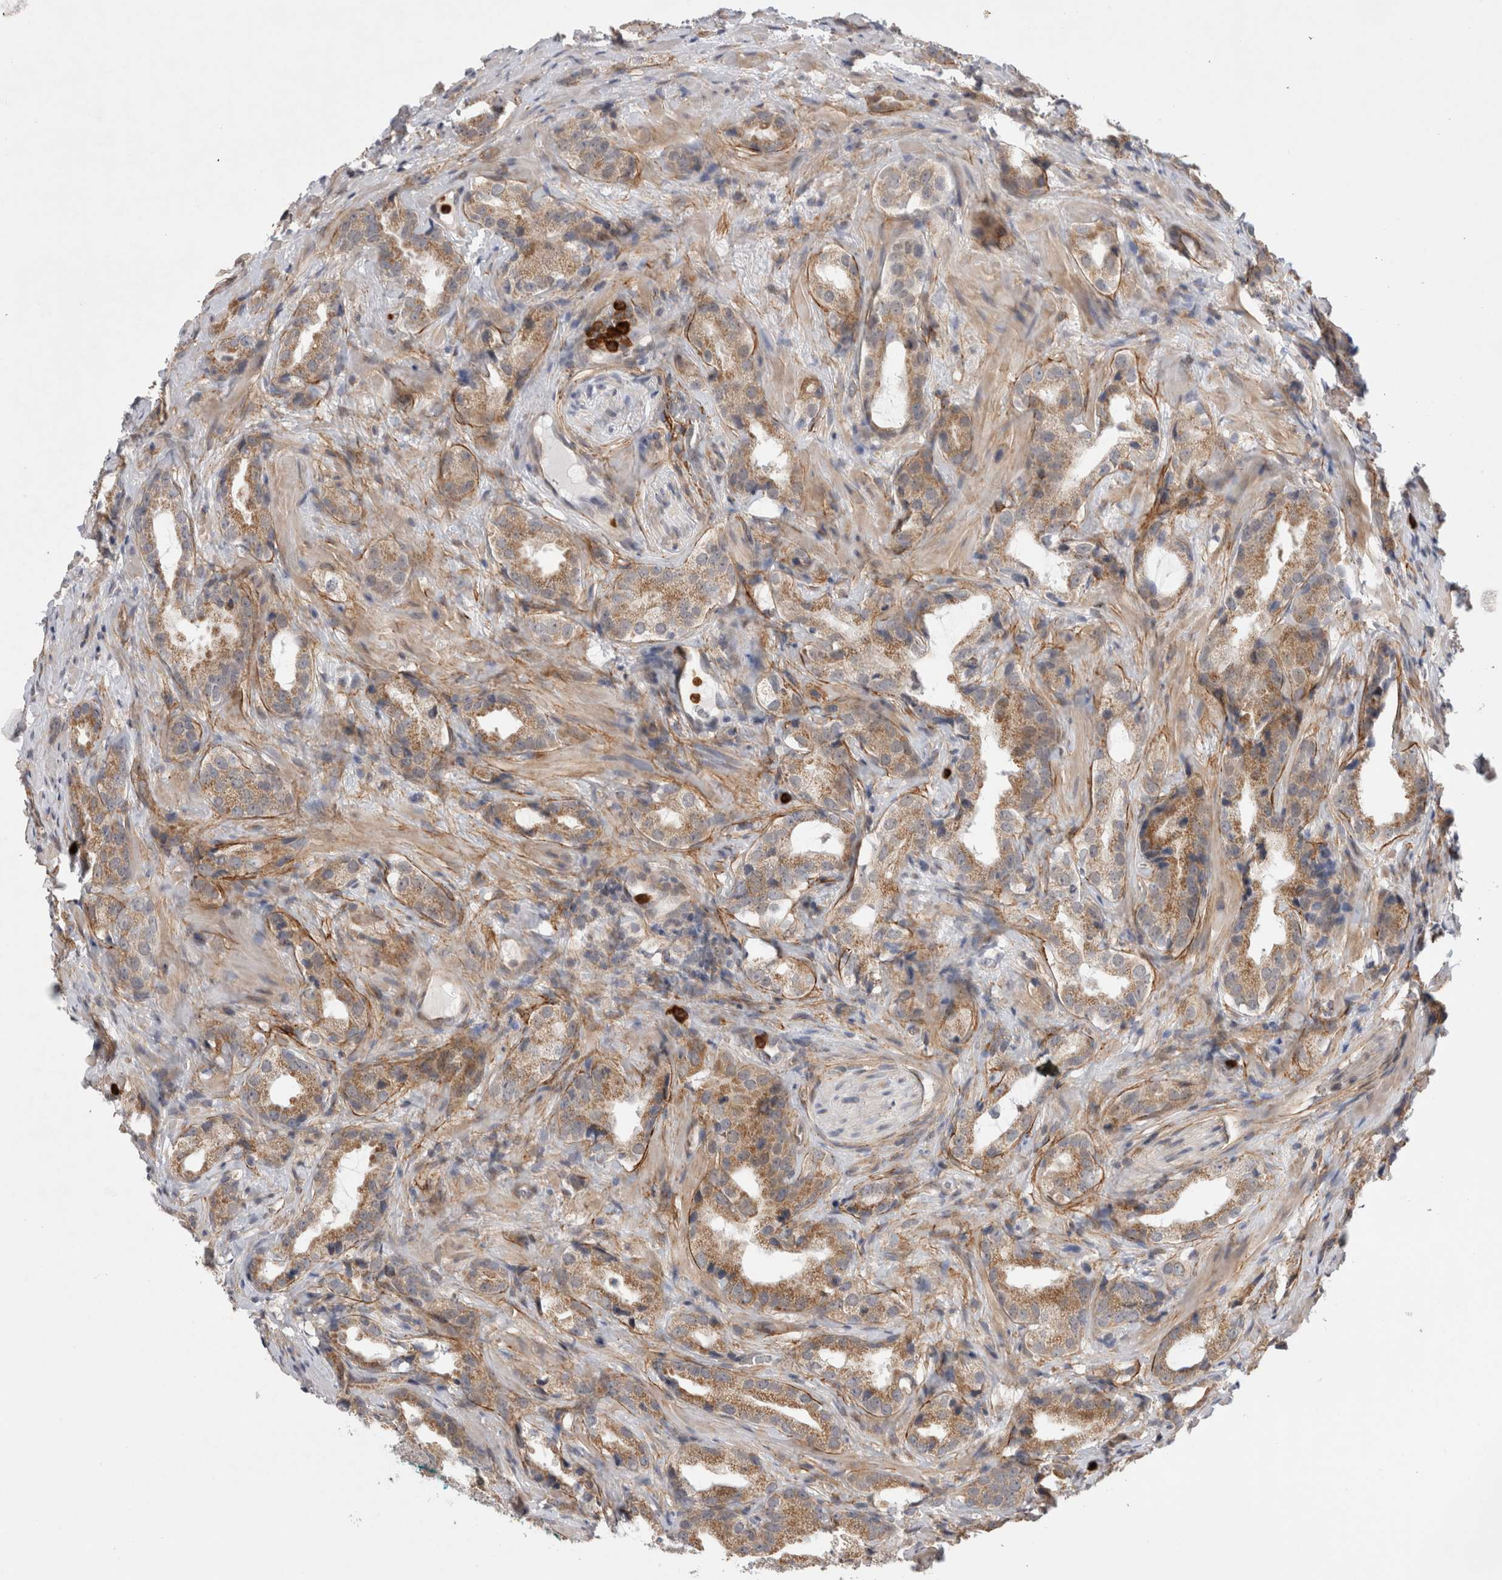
{"staining": {"intensity": "moderate", "quantity": ">75%", "location": "cytoplasmic/membranous"}, "tissue": "prostate cancer", "cell_type": "Tumor cells", "image_type": "cancer", "snomed": [{"axis": "morphology", "description": "Adenocarcinoma, High grade"}, {"axis": "topography", "description": "Prostate"}], "caption": "Adenocarcinoma (high-grade) (prostate) was stained to show a protein in brown. There is medium levels of moderate cytoplasmic/membranous expression in approximately >75% of tumor cells. Using DAB (3,3'-diaminobenzidine) (brown) and hematoxylin (blue) stains, captured at high magnification using brightfield microscopy.", "gene": "GSDMB", "patient": {"sex": "male", "age": 63}}